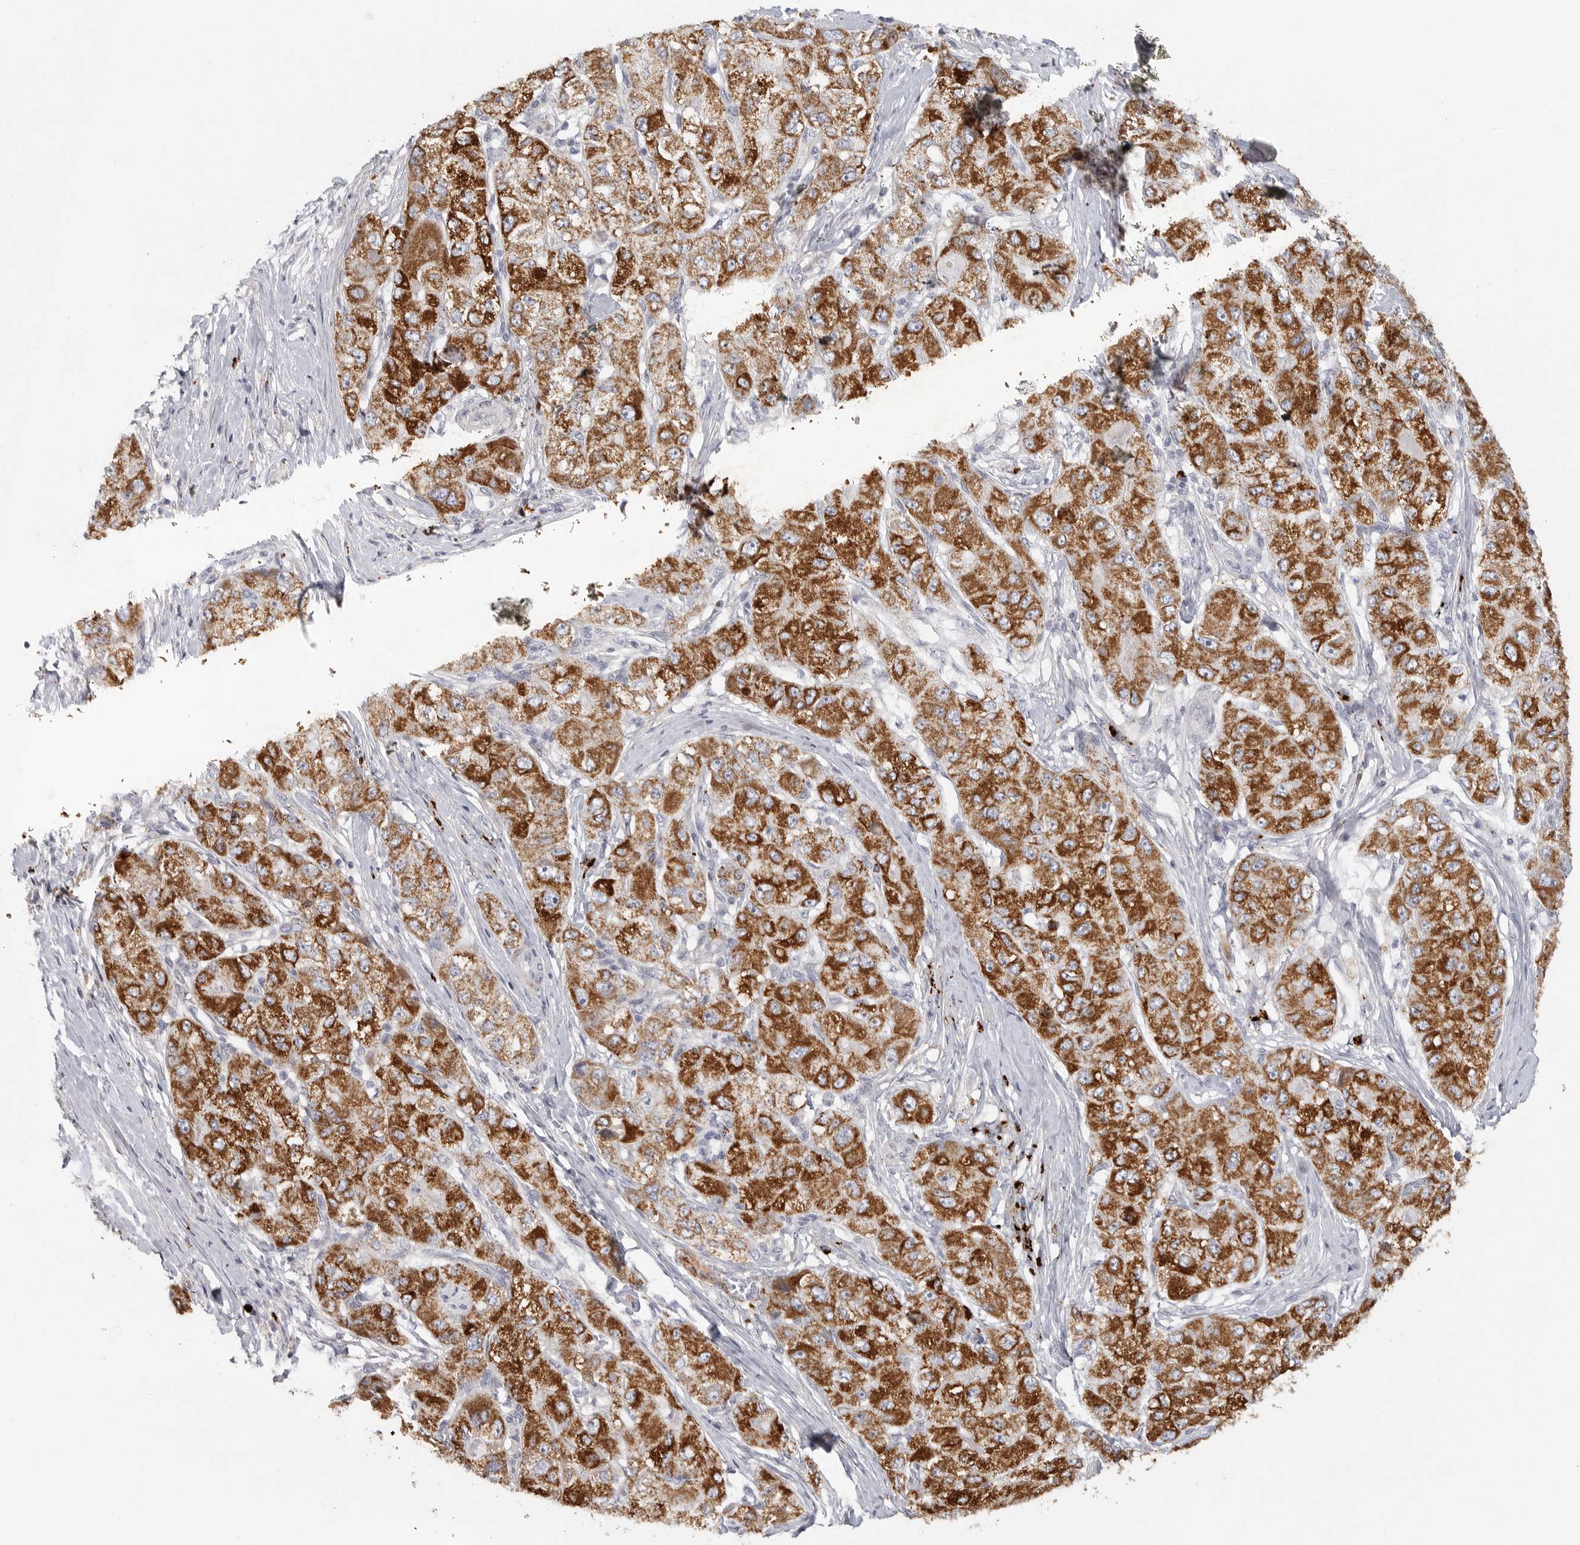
{"staining": {"intensity": "strong", "quantity": ">75%", "location": "cytoplasmic/membranous"}, "tissue": "liver cancer", "cell_type": "Tumor cells", "image_type": "cancer", "snomed": [{"axis": "morphology", "description": "Carcinoma, Hepatocellular, NOS"}, {"axis": "topography", "description": "Liver"}], "caption": "A brown stain labels strong cytoplasmic/membranous staining of a protein in liver cancer tumor cells. Immunohistochemistry (ihc) stains the protein of interest in brown and the nuclei are stained blue.", "gene": "ELP3", "patient": {"sex": "male", "age": 80}}